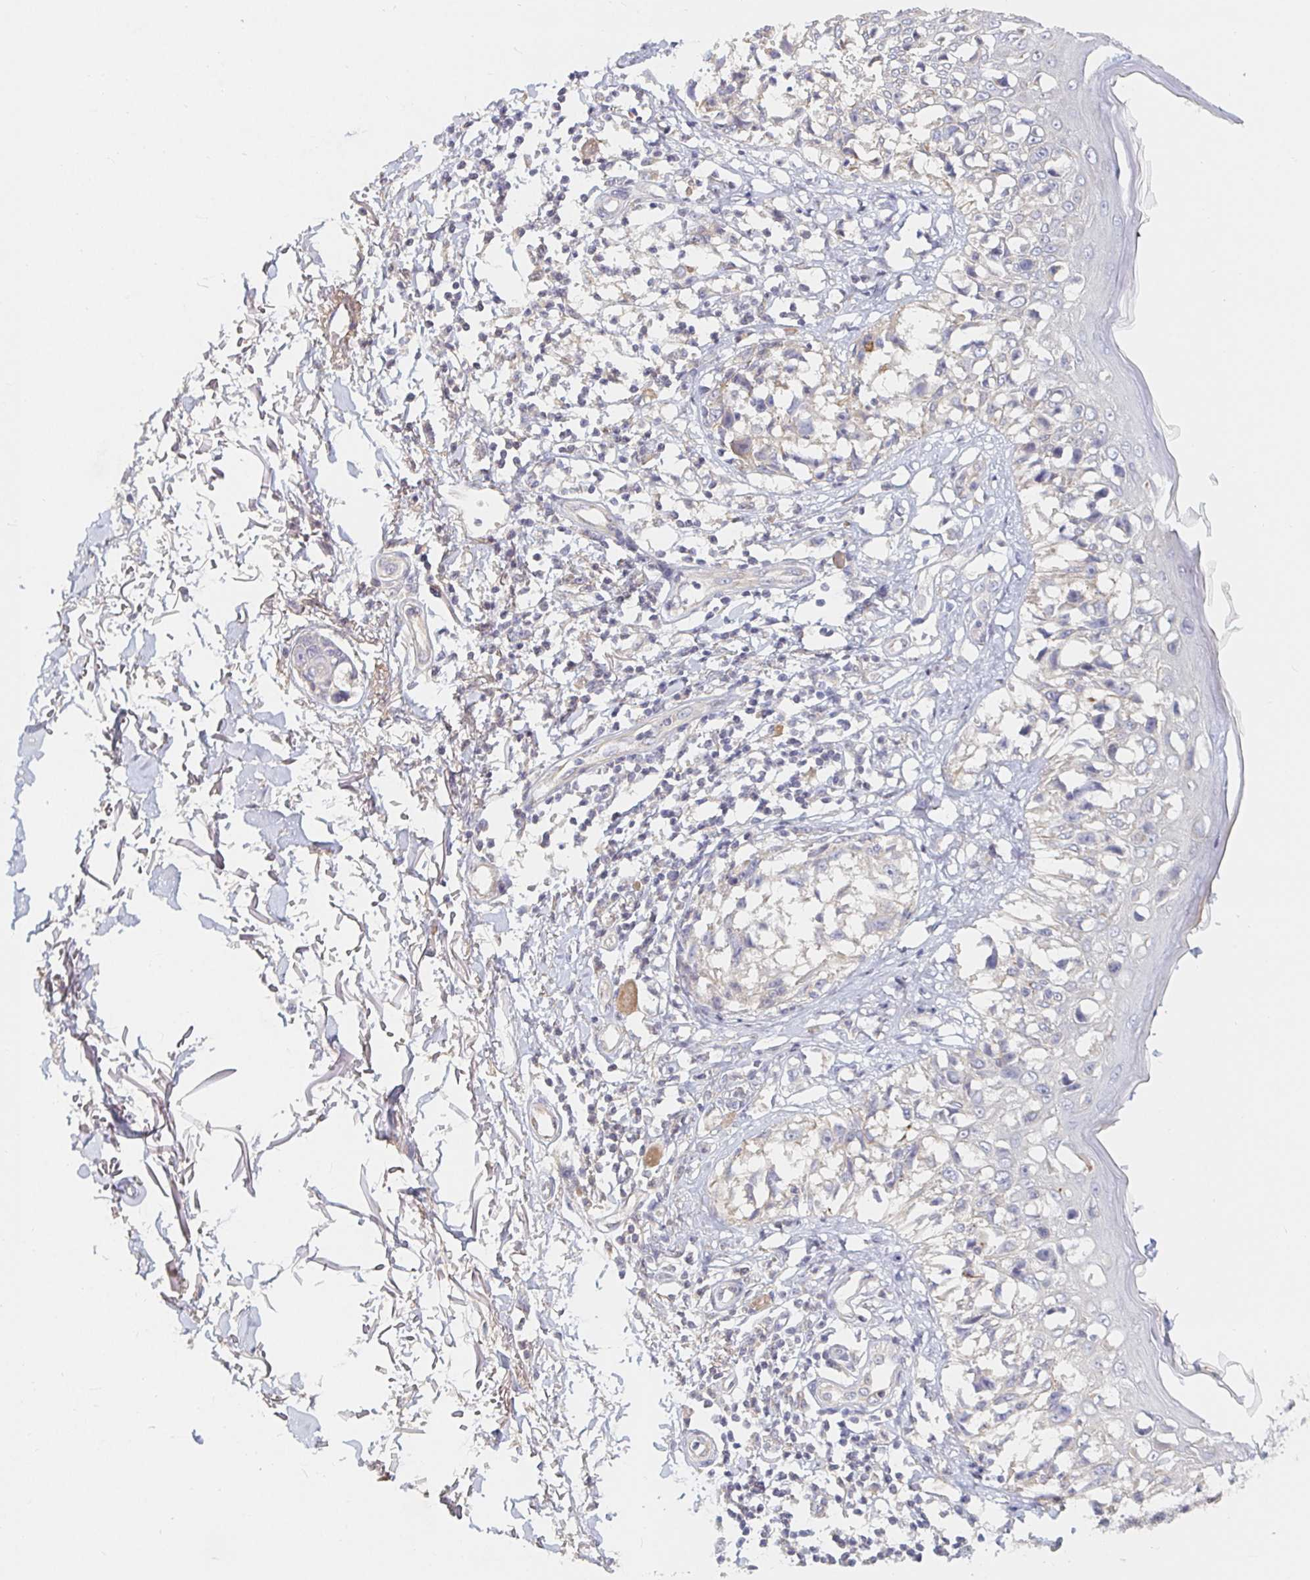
{"staining": {"intensity": "negative", "quantity": "none", "location": "none"}, "tissue": "melanoma", "cell_type": "Tumor cells", "image_type": "cancer", "snomed": [{"axis": "morphology", "description": "Malignant melanoma, NOS"}, {"axis": "topography", "description": "Skin"}], "caption": "Histopathology image shows no protein expression in tumor cells of melanoma tissue.", "gene": "NME9", "patient": {"sex": "male", "age": 73}}